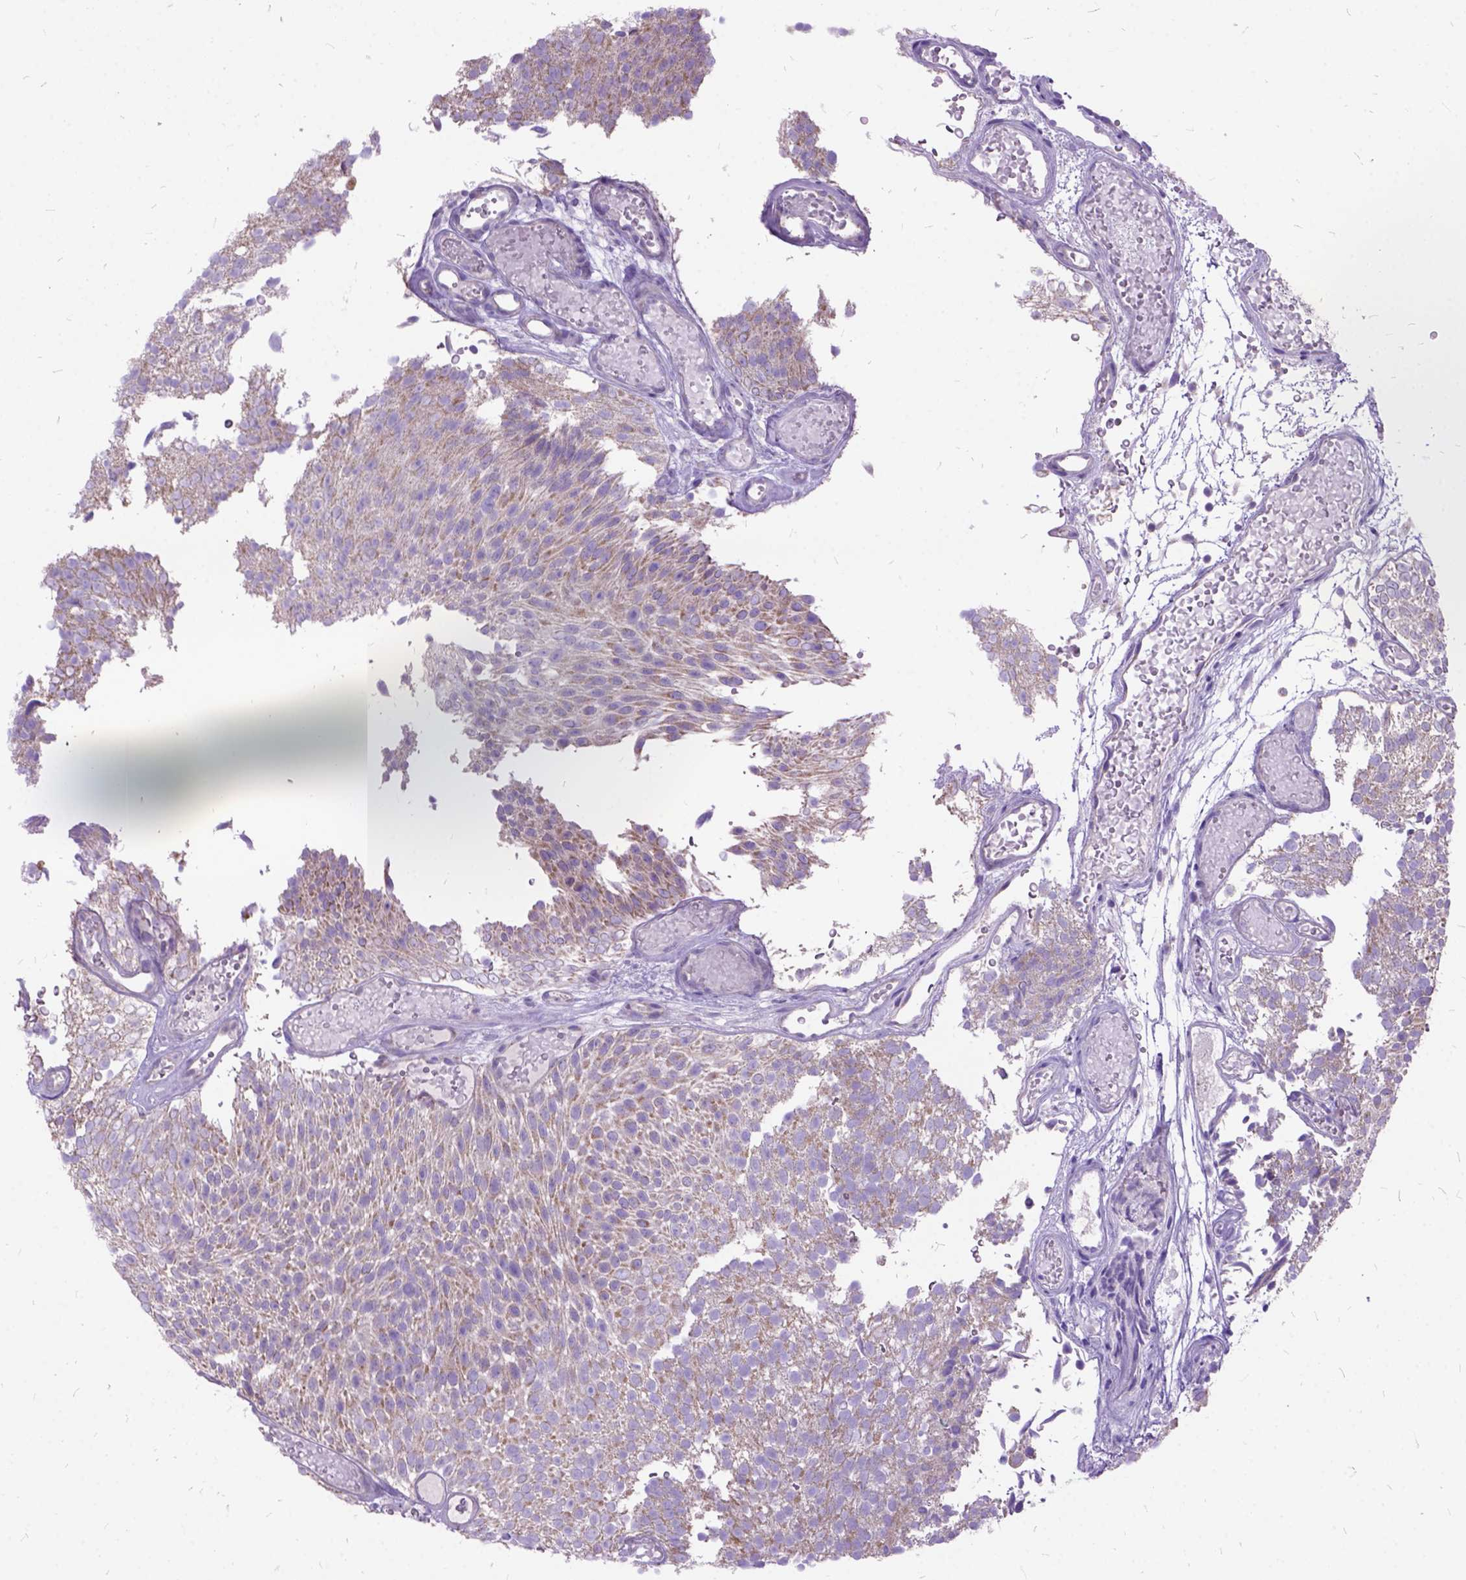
{"staining": {"intensity": "weak", "quantity": "25%-75%", "location": "cytoplasmic/membranous"}, "tissue": "urothelial cancer", "cell_type": "Tumor cells", "image_type": "cancer", "snomed": [{"axis": "morphology", "description": "Urothelial carcinoma, Low grade"}, {"axis": "topography", "description": "Urinary bladder"}], "caption": "IHC (DAB) staining of urothelial cancer exhibits weak cytoplasmic/membranous protein positivity in approximately 25%-75% of tumor cells.", "gene": "CTAG2", "patient": {"sex": "male", "age": 78}}